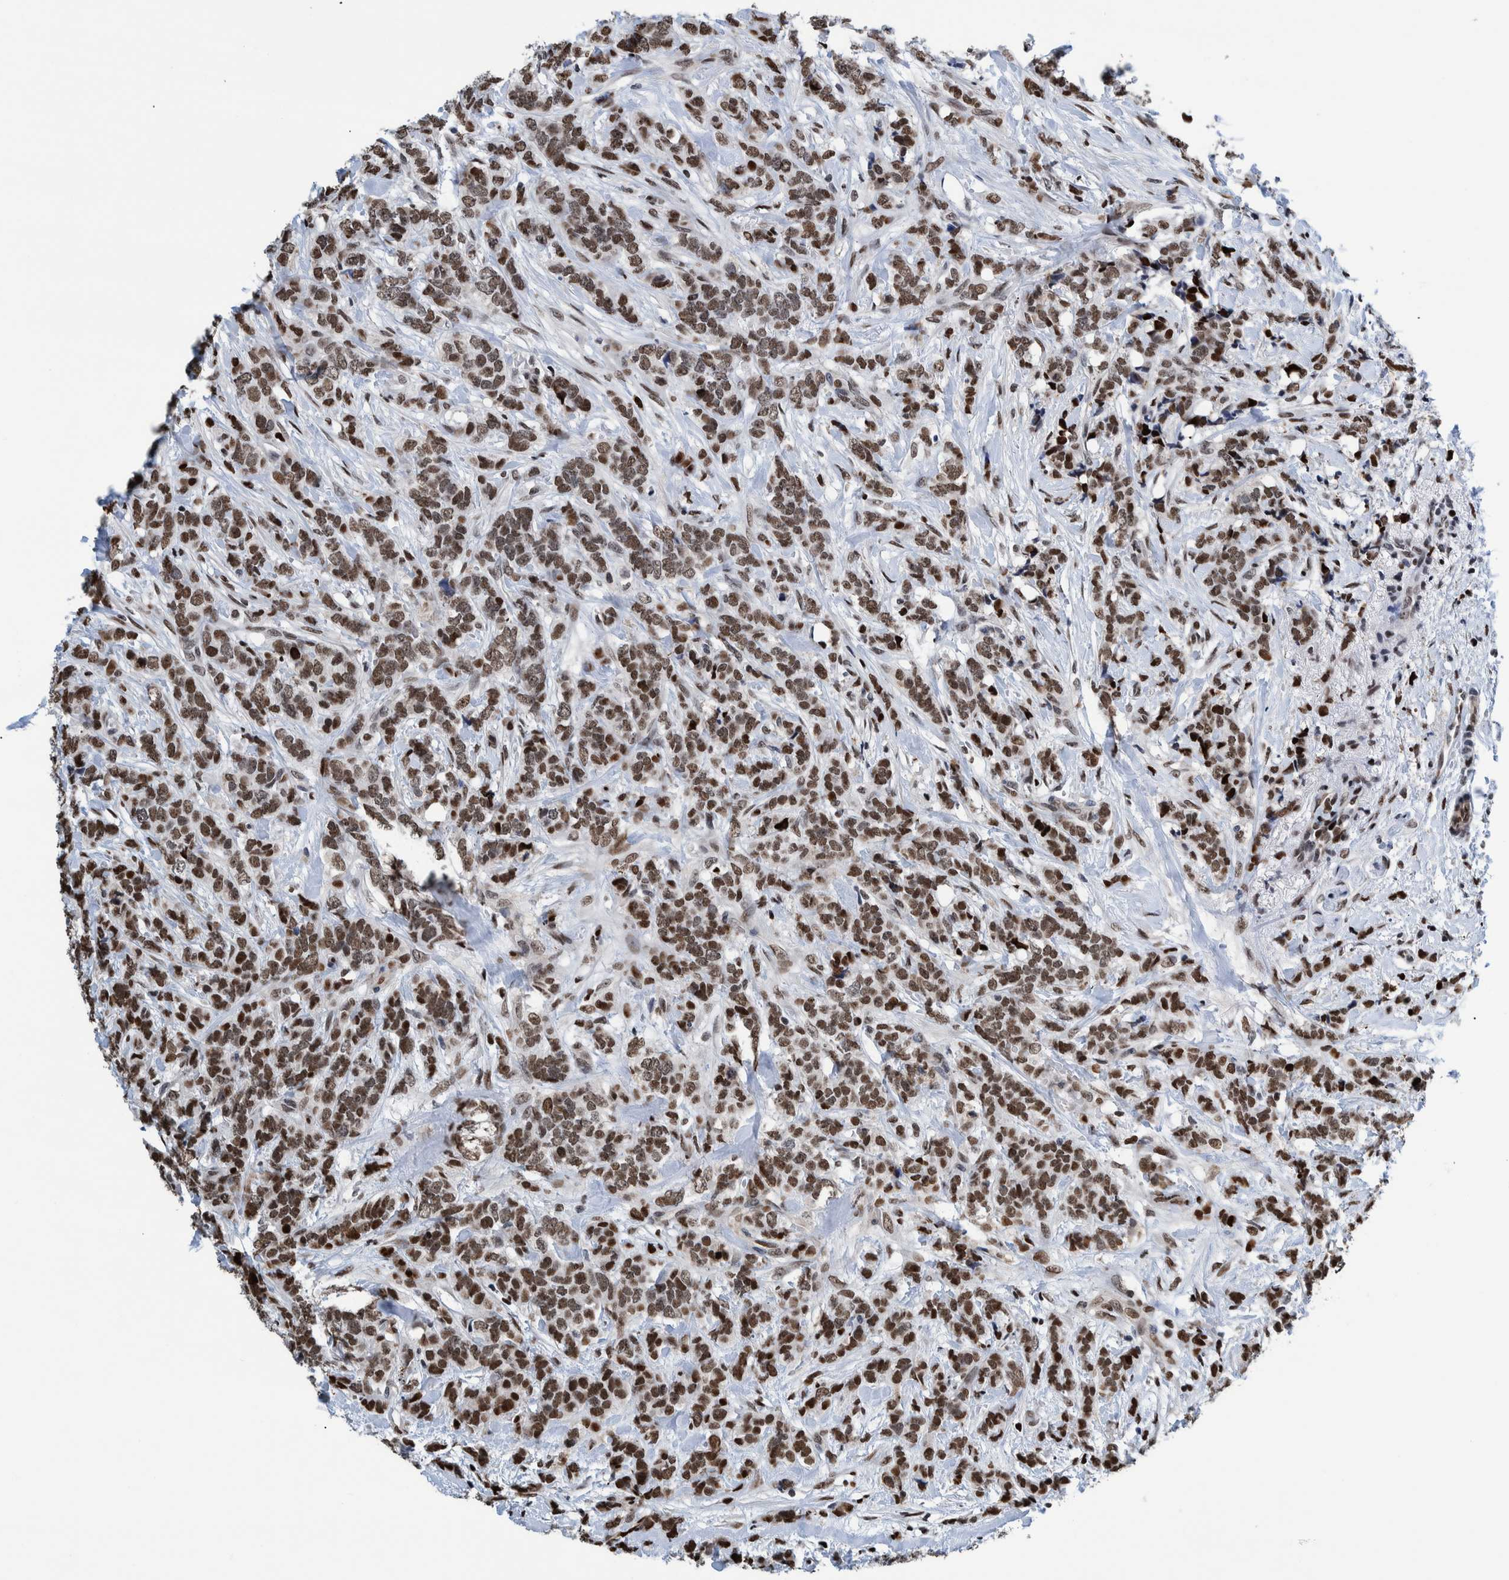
{"staining": {"intensity": "strong", "quantity": ">75%", "location": "nuclear"}, "tissue": "breast cancer", "cell_type": "Tumor cells", "image_type": "cancer", "snomed": [{"axis": "morphology", "description": "Lobular carcinoma"}, {"axis": "topography", "description": "Skin"}, {"axis": "topography", "description": "Breast"}], "caption": "Protein analysis of breast cancer (lobular carcinoma) tissue demonstrates strong nuclear expression in about >75% of tumor cells. The staining is performed using DAB brown chromogen to label protein expression. The nuclei are counter-stained blue using hematoxylin.", "gene": "HEATR9", "patient": {"sex": "female", "age": 46}}